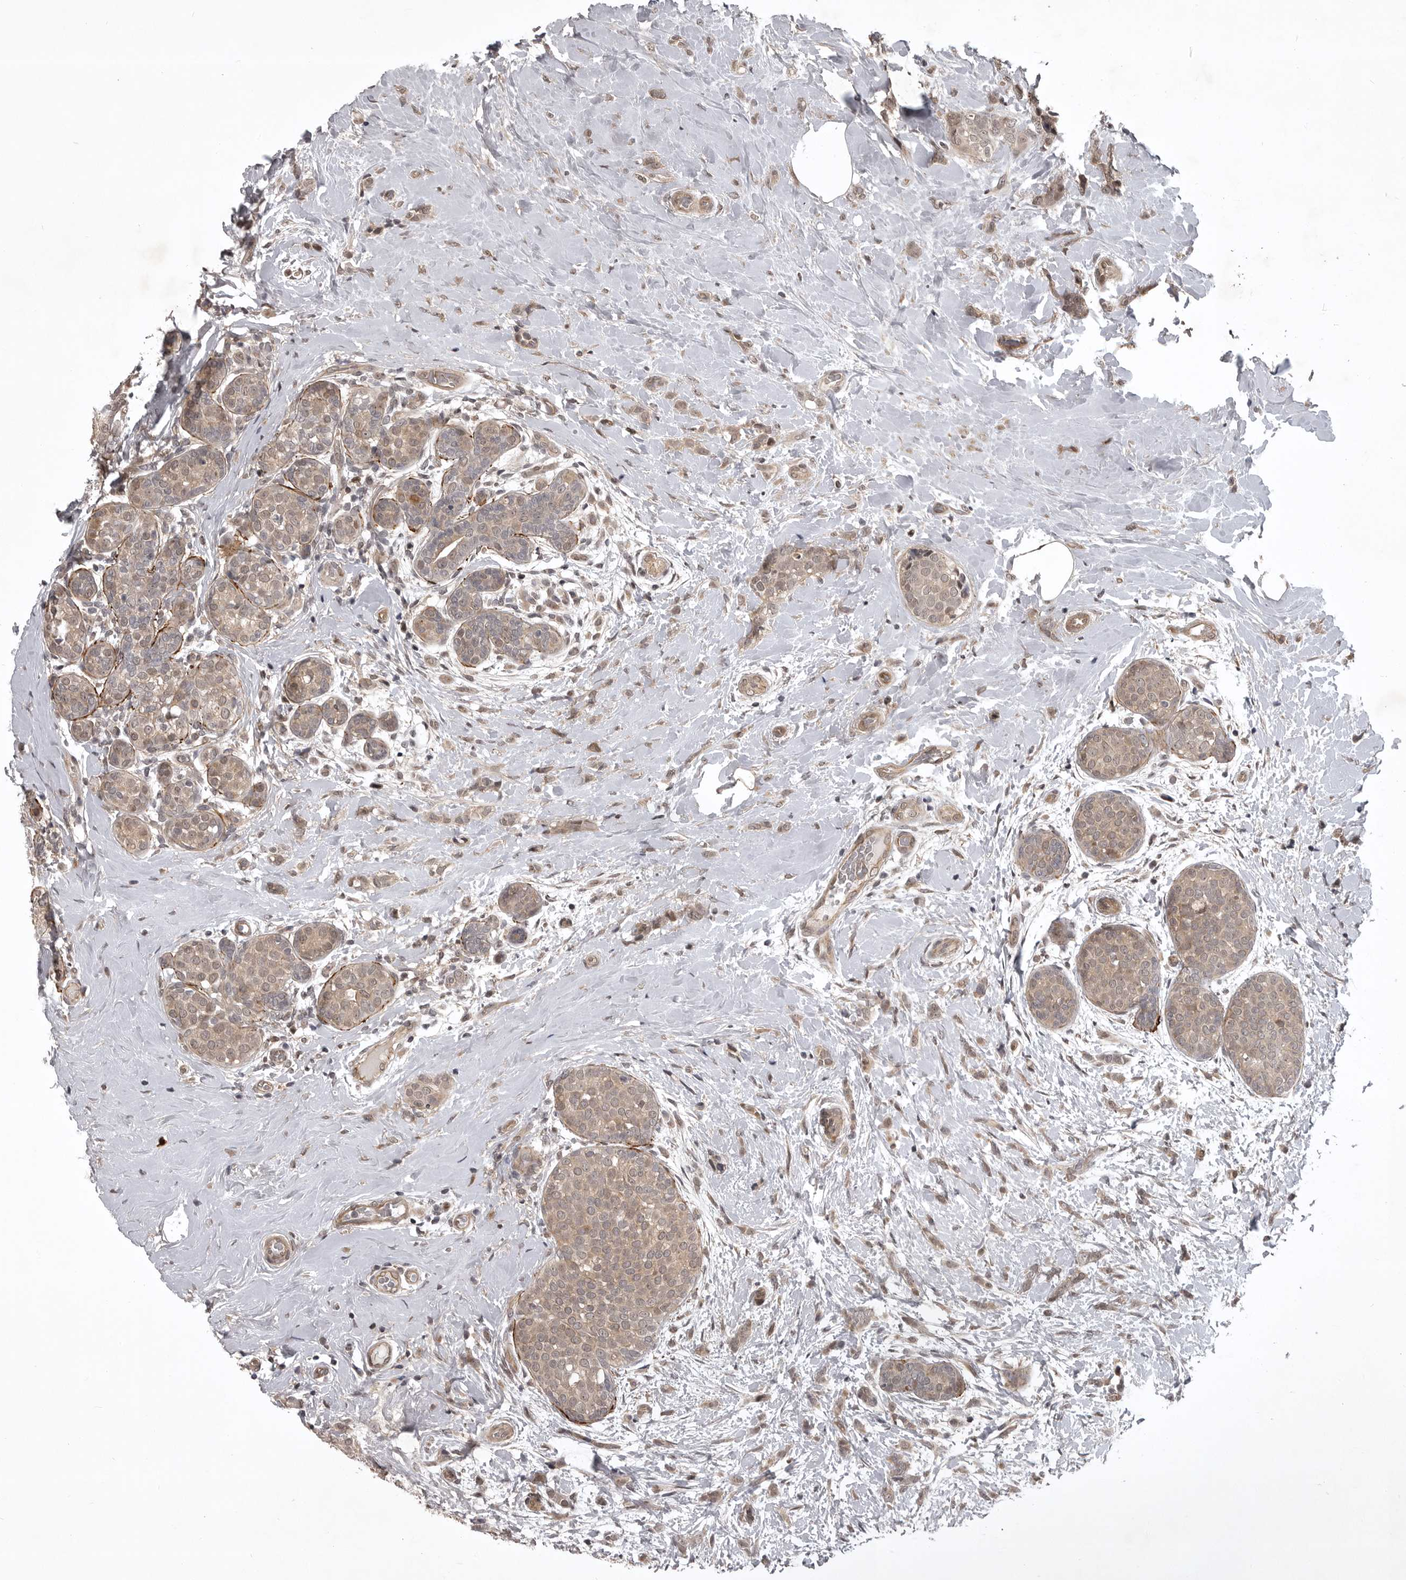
{"staining": {"intensity": "weak", "quantity": ">75%", "location": "cytoplasmic/membranous,nuclear"}, "tissue": "breast cancer", "cell_type": "Tumor cells", "image_type": "cancer", "snomed": [{"axis": "morphology", "description": "Lobular carcinoma, in situ"}, {"axis": "morphology", "description": "Lobular carcinoma"}, {"axis": "topography", "description": "Breast"}], "caption": "Breast cancer (lobular carcinoma in situ) stained for a protein (brown) displays weak cytoplasmic/membranous and nuclear positive expression in about >75% of tumor cells.", "gene": "SNX16", "patient": {"sex": "female", "age": 41}}